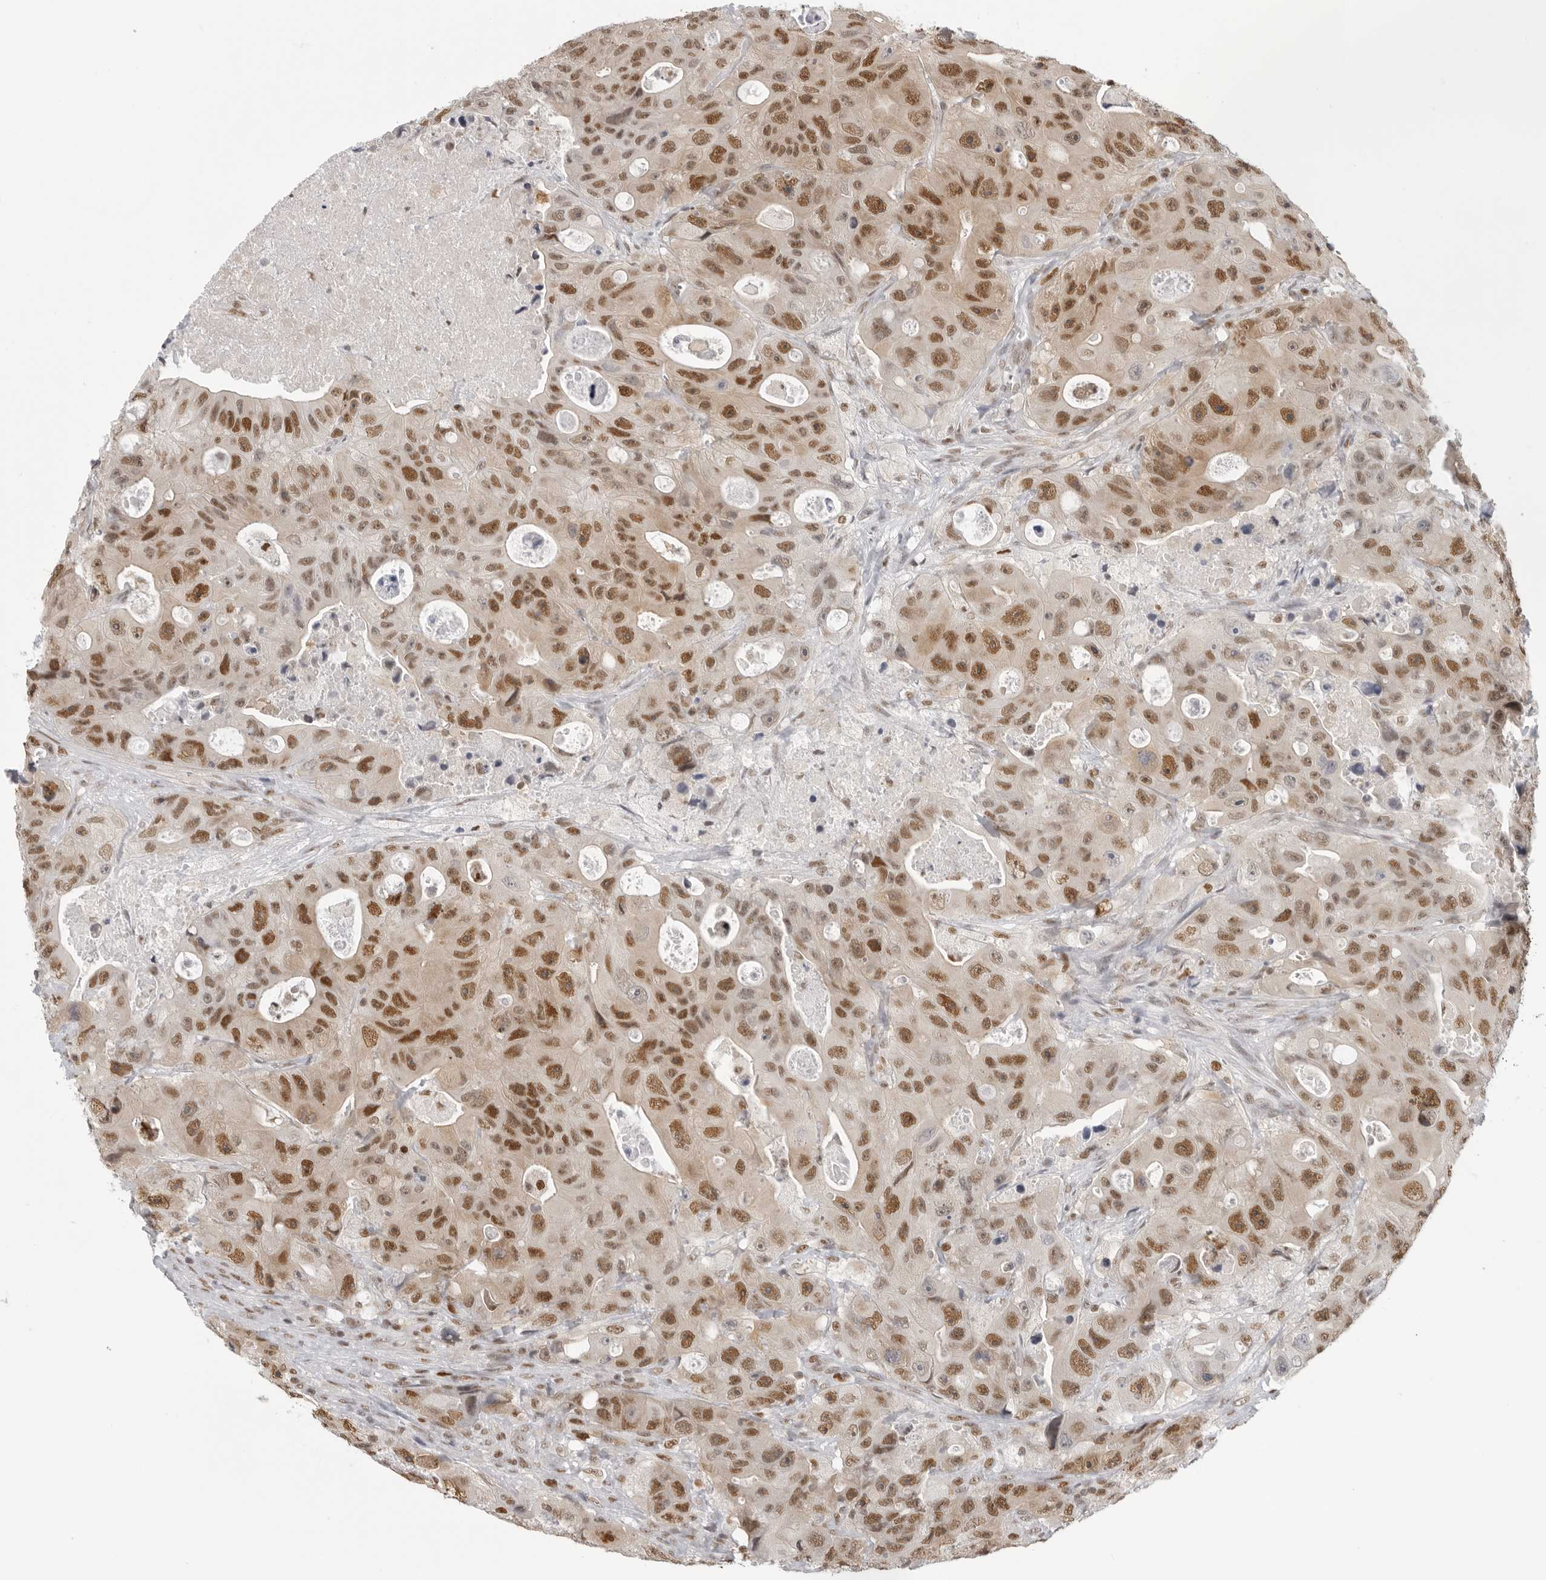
{"staining": {"intensity": "strong", "quantity": ">75%", "location": "nuclear"}, "tissue": "colorectal cancer", "cell_type": "Tumor cells", "image_type": "cancer", "snomed": [{"axis": "morphology", "description": "Adenocarcinoma, NOS"}, {"axis": "topography", "description": "Colon"}], "caption": "Strong nuclear protein positivity is appreciated in about >75% of tumor cells in colorectal adenocarcinoma.", "gene": "RPA2", "patient": {"sex": "female", "age": 46}}